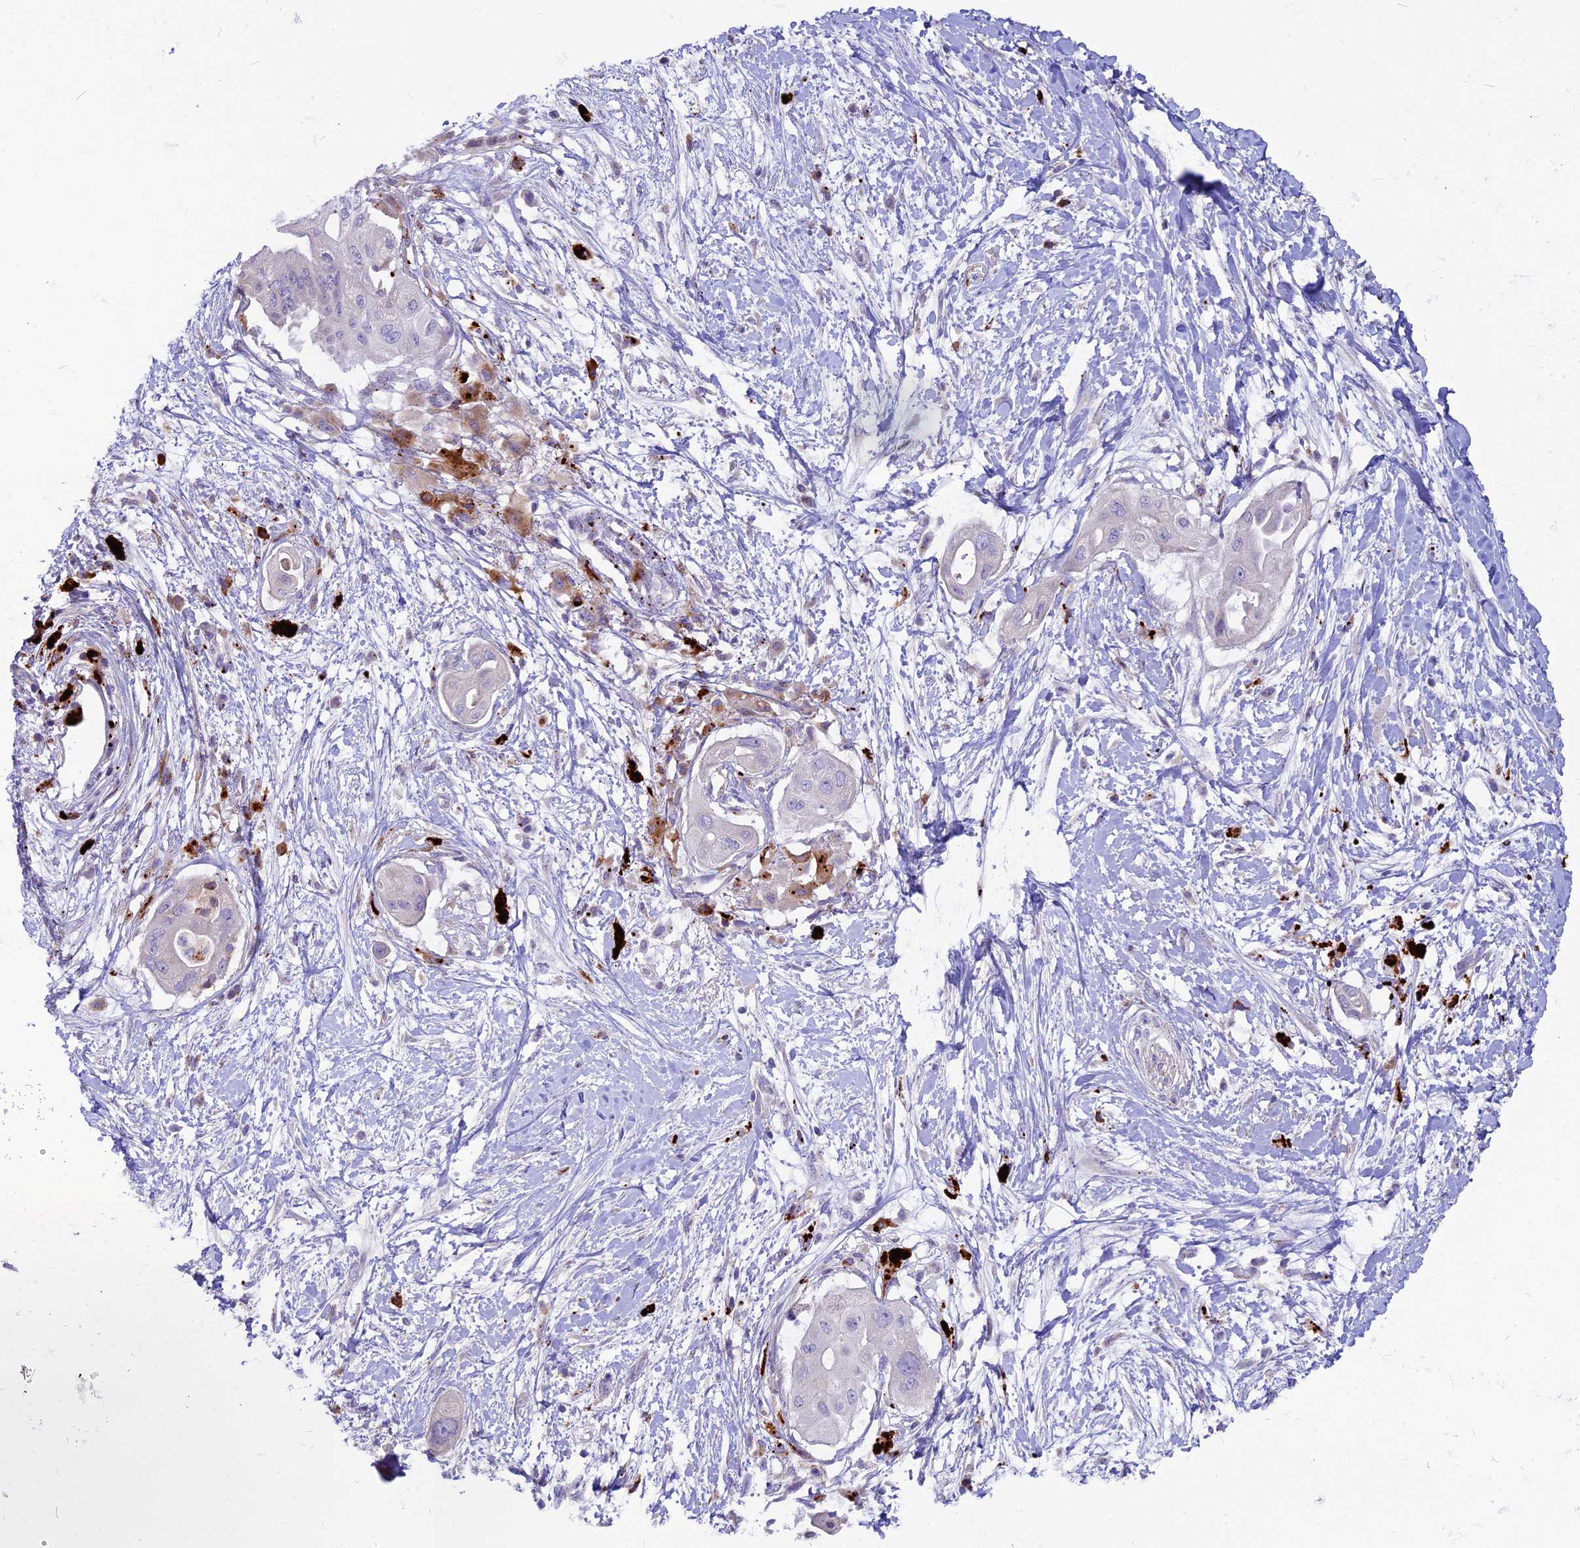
{"staining": {"intensity": "negative", "quantity": "none", "location": "none"}, "tissue": "pancreatic cancer", "cell_type": "Tumor cells", "image_type": "cancer", "snomed": [{"axis": "morphology", "description": "Adenocarcinoma, NOS"}, {"axis": "topography", "description": "Pancreas"}], "caption": "The photomicrograph exhibits no significant expression in tumor cells of pancreatic adenocarcinoma. (DAB (3,3'-diaminobenzidine) IHC, high magnification).", "gene": "THRSP", "patient": {"sex": "male", "age": 68}}